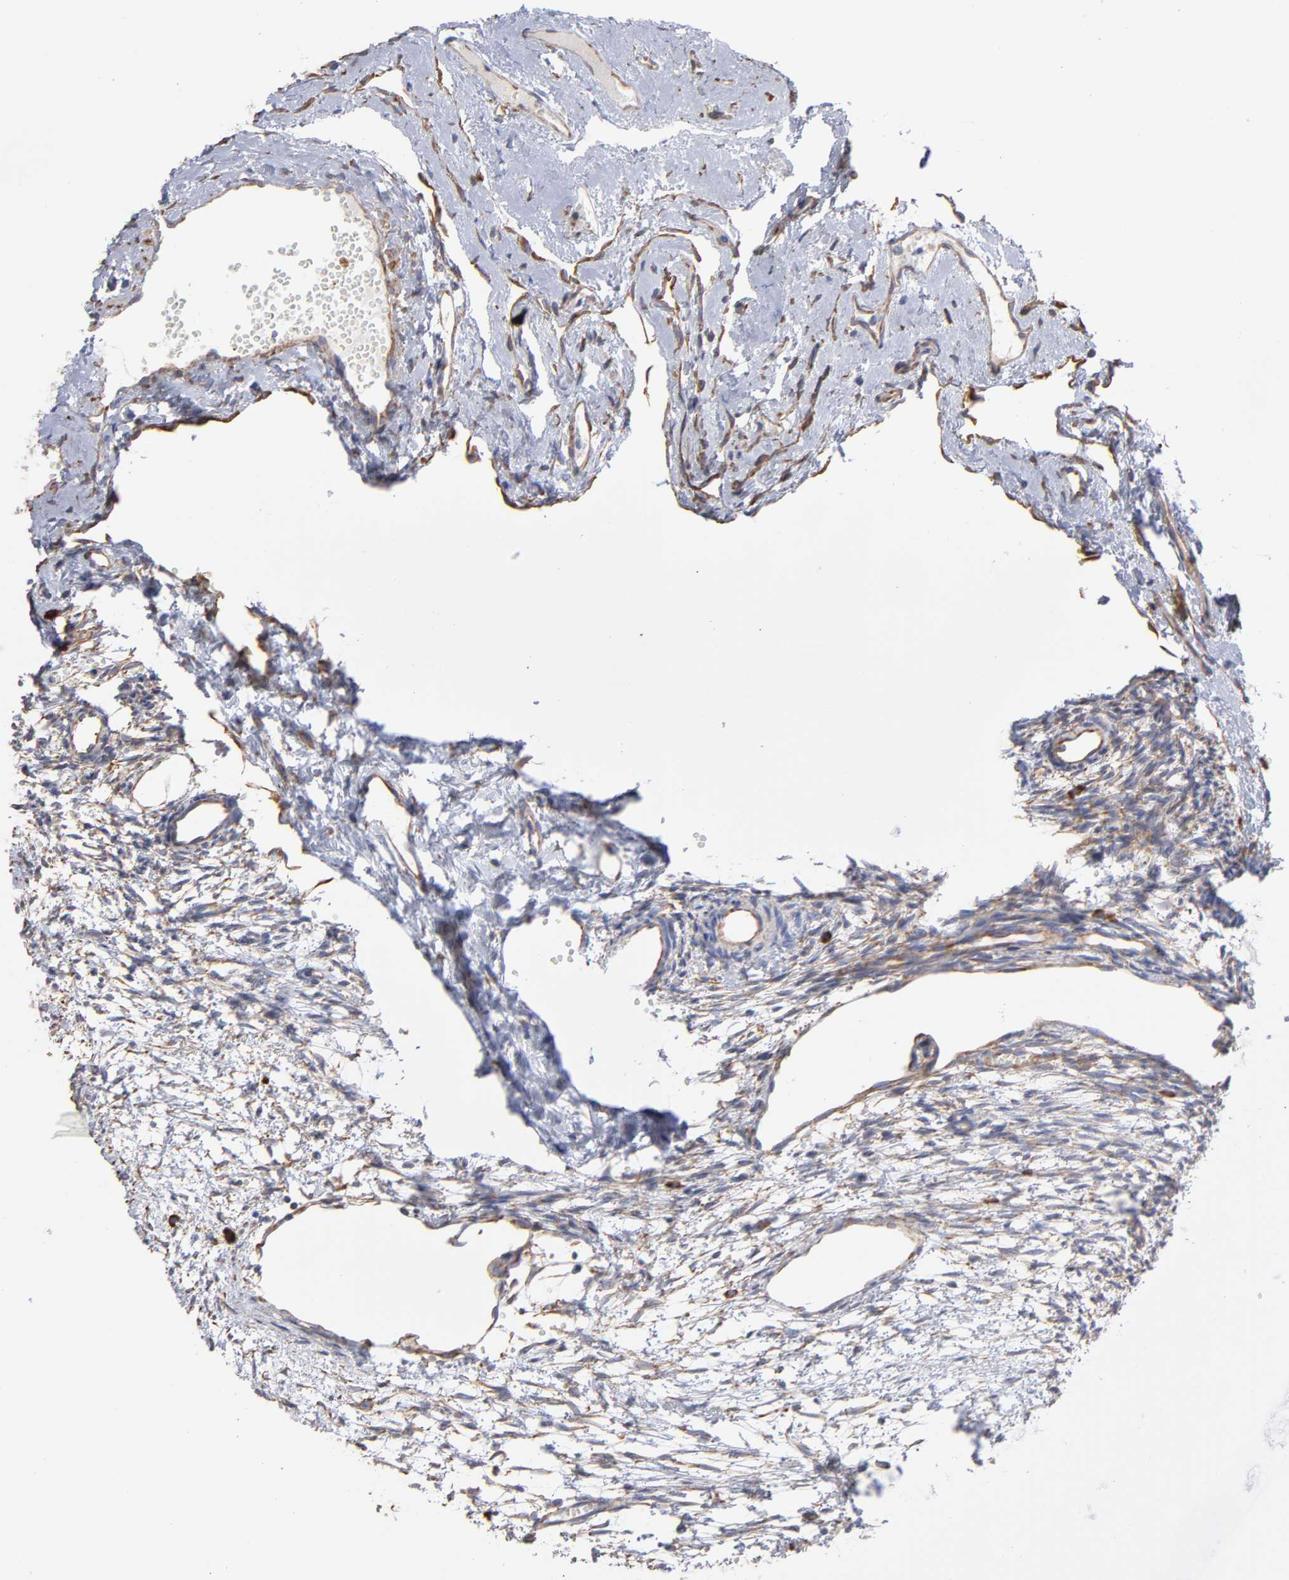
{"staining": {"intensity": "weak", "quantity": "25%-75%", "location": "cytoplasmic/membranous"}, "tissue": "ovary", "cell_type": "Ovarian stroma cells", "image_type": "normal", "snomed": [{"axis": "morphology", "description": "Normal tissue, NOS"}, {"axis": "topography", "description": "Ovary"}], "caption": "Ovary stained for a protein (brown) displays weak cytoplasmic/membranous positive expression in about 25%-75% of ovarian stroma cells.", "gene": "RPL3", "patient": {"sex": "female", "age": 35}}